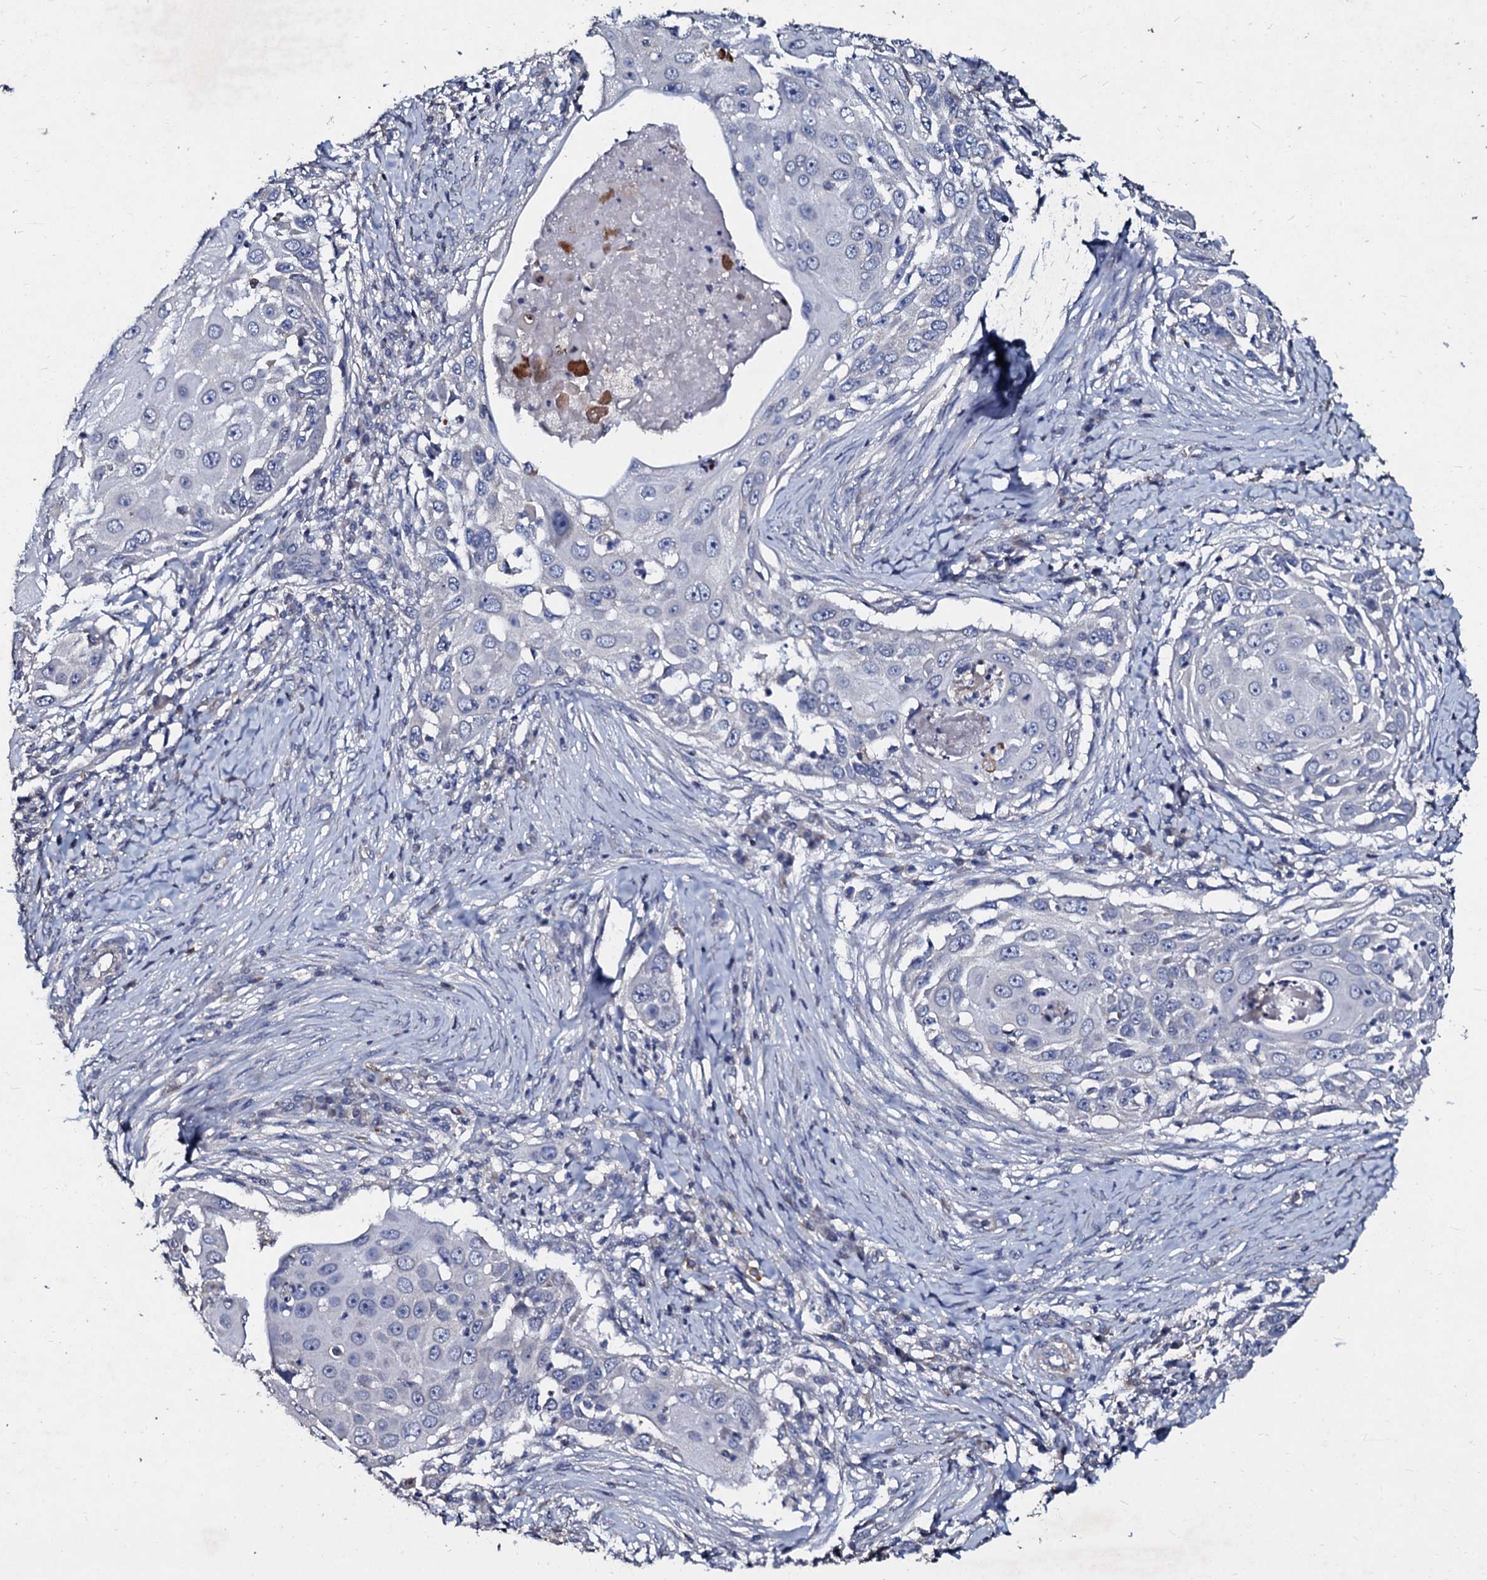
{"staining": {"intensity": "negative", "quantity": "none", "location": "none"}, "tissue": "skin cancer", "cell_type": "Tumor cells", "image_type": "cancer", "snomed": [{"axis": "morphology", "description": "Squamous cell carcinoma, NOS"}, {"axis": "topography", "description": "Skin"}], "caption": "The immunohistochemistry (IHC) micrograph has no significant expression in tumor cells of squamous cell carcinoma (skin) tissue.", "gene": "SLC37A4", "patient": {"sex": "female", "age": 44}}